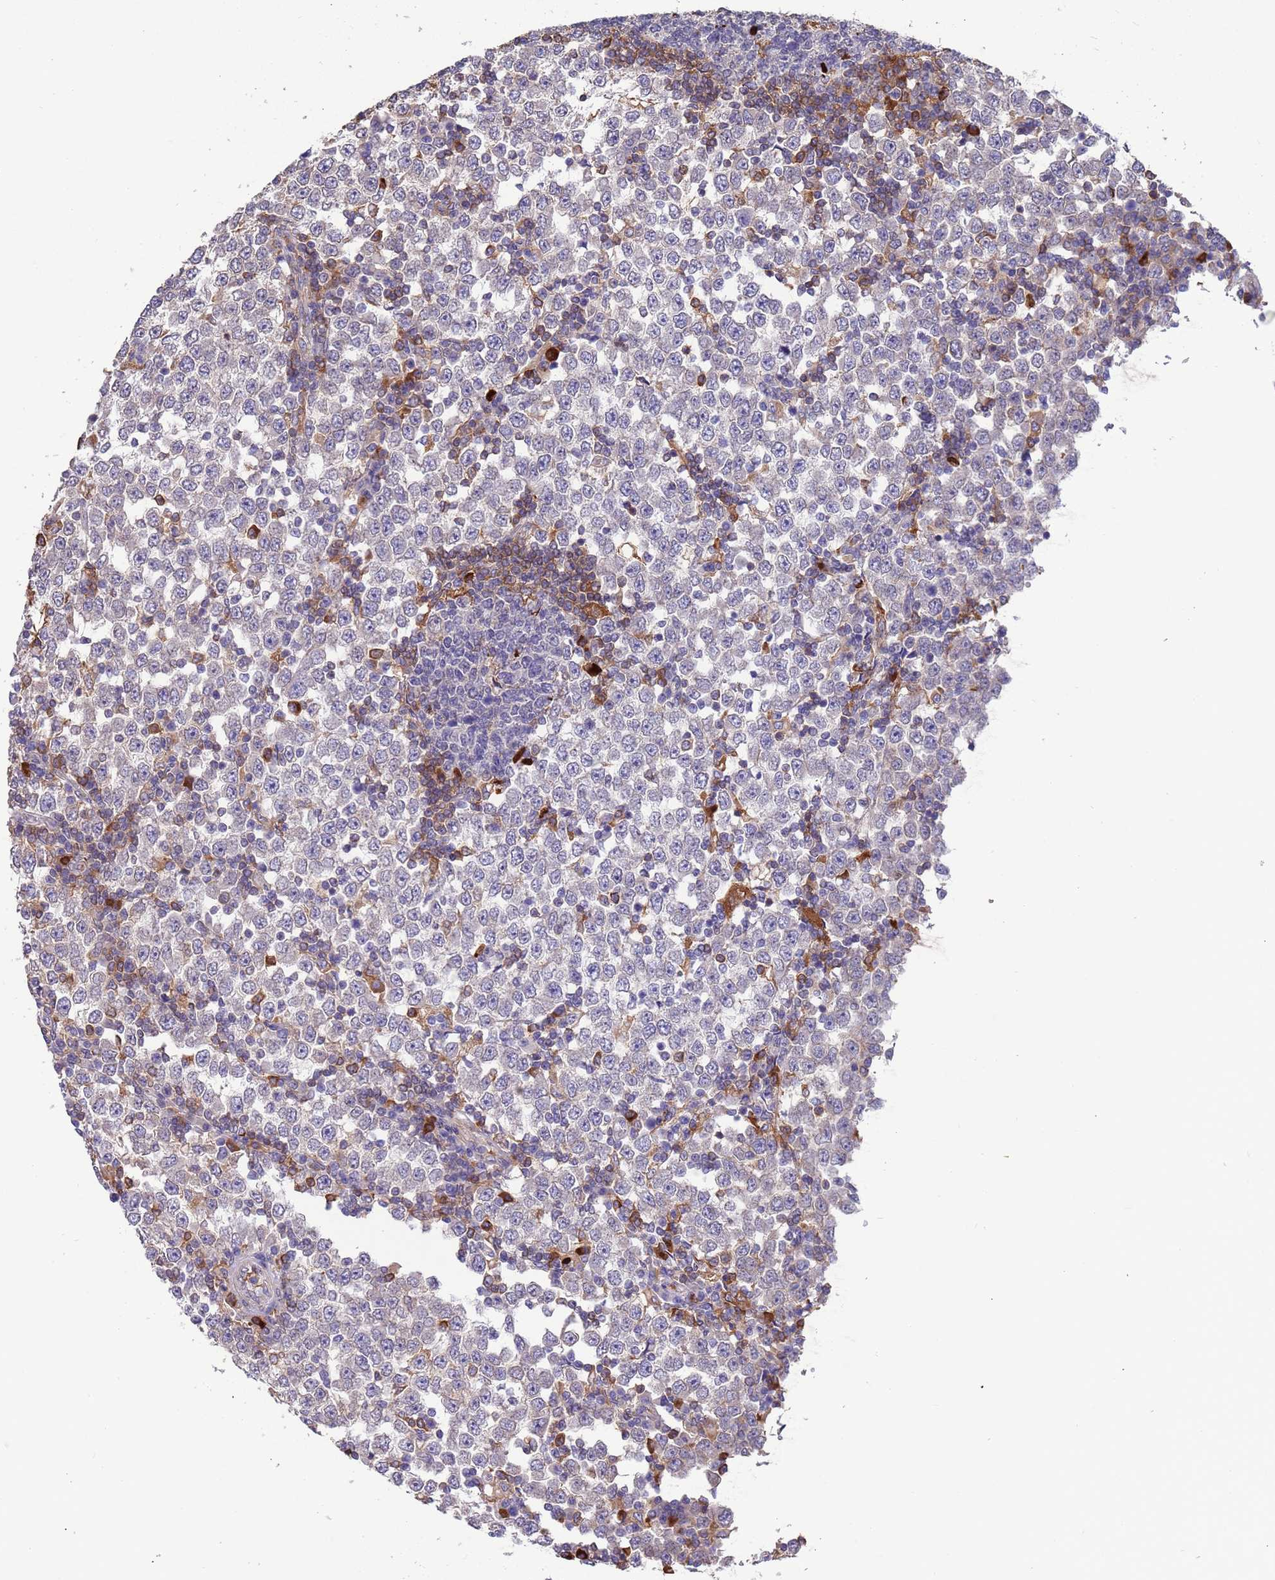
{"staining": {"intensity": "negative", "quantity": "none", "location": "none"}, "tissue": "testis cancer", "cell_type": "Tumor cells", "image_type": "cancer", "snomed": [{"axis": "morphology", "description": "Seminoma, NOS"}, {"axis": "topography", "description": "Testis"}], "caption": "Tumor cells are negative for protein expression in human testis cancer (seminoma).", "gene": "AMPD3", "patient": {"sex": "male", "age": 65}}